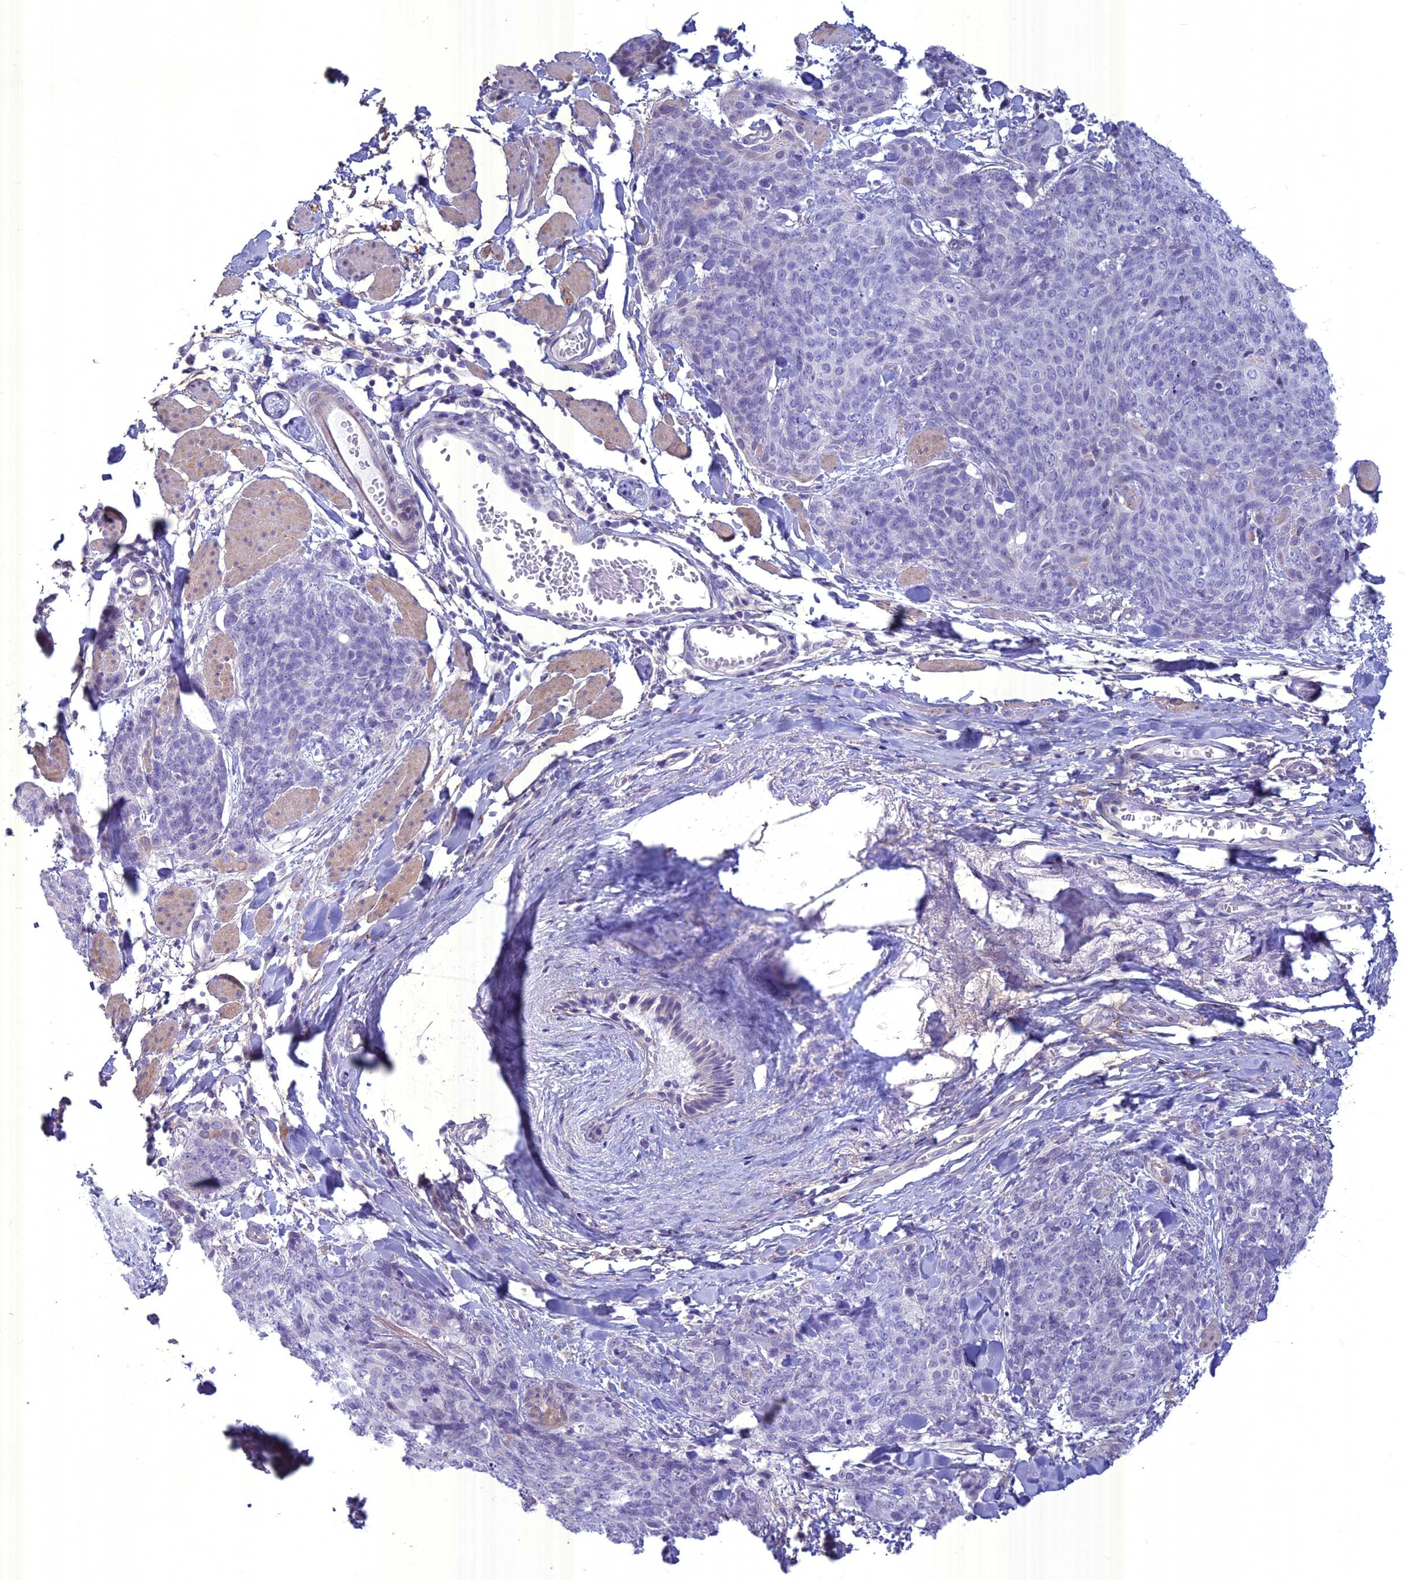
{"staining": {"intensity": "negative", "quantity": "none", "location": "none"}, "tissue": "skin cancer", "cell_type": "Tumor cells", "image_type": "cancer", "snomed": [{"axis": "morphology", "description": "Squamous cell carcinoma, NOS"}, {"axis": "topography", "description": "Skin"}, {"axis": "topography", "description": "Vulva"}], "caption": "Immunohistochemistry histopathology image of human skin cancer stained for a protein (brown), which exhibits no positivity in tumor cells.", "gene": "SPHKAP", "patient": {"sex": "female", "age": 85}}